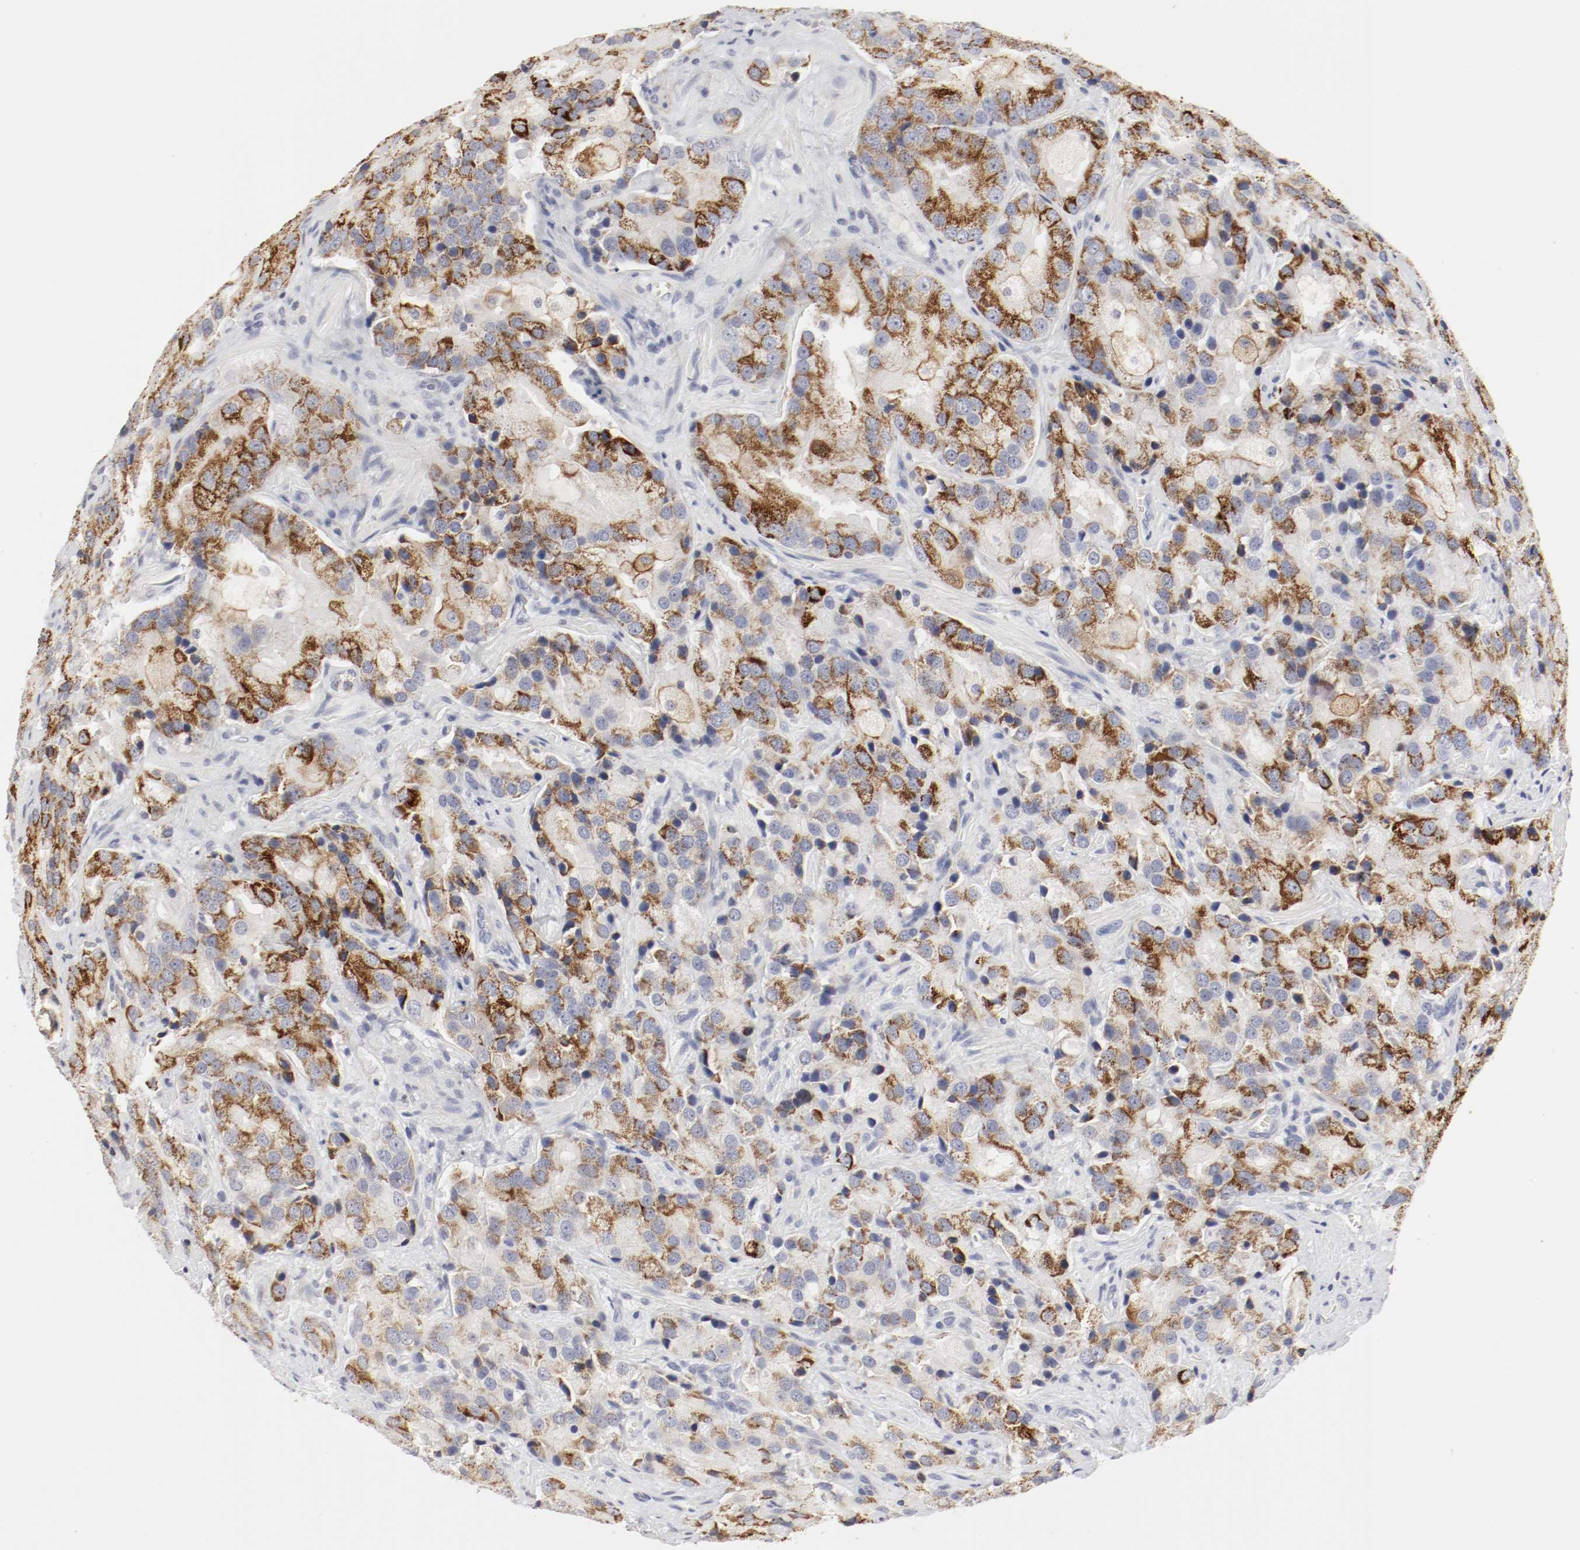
{"staining": {"intensity": "strong", "quantity": "25%-75%", "location": "cytoplasmic/membranous"}, "tissue": "prostate cancer", "cell_type": "Tumor cells", "image_type": "cancer", "snomed": [{"axis": "morphology", "description": "Adenocarcinoma, High grade"}, {"axis": "topography", "description": "Prostate"}], "caption": "Prostate adenocarcinoma (high-grade) stained with a protein marker shows strong staining in tumor cells.", "gene": "ITGAX", "patient": {"sex": "male", "age": 70}}